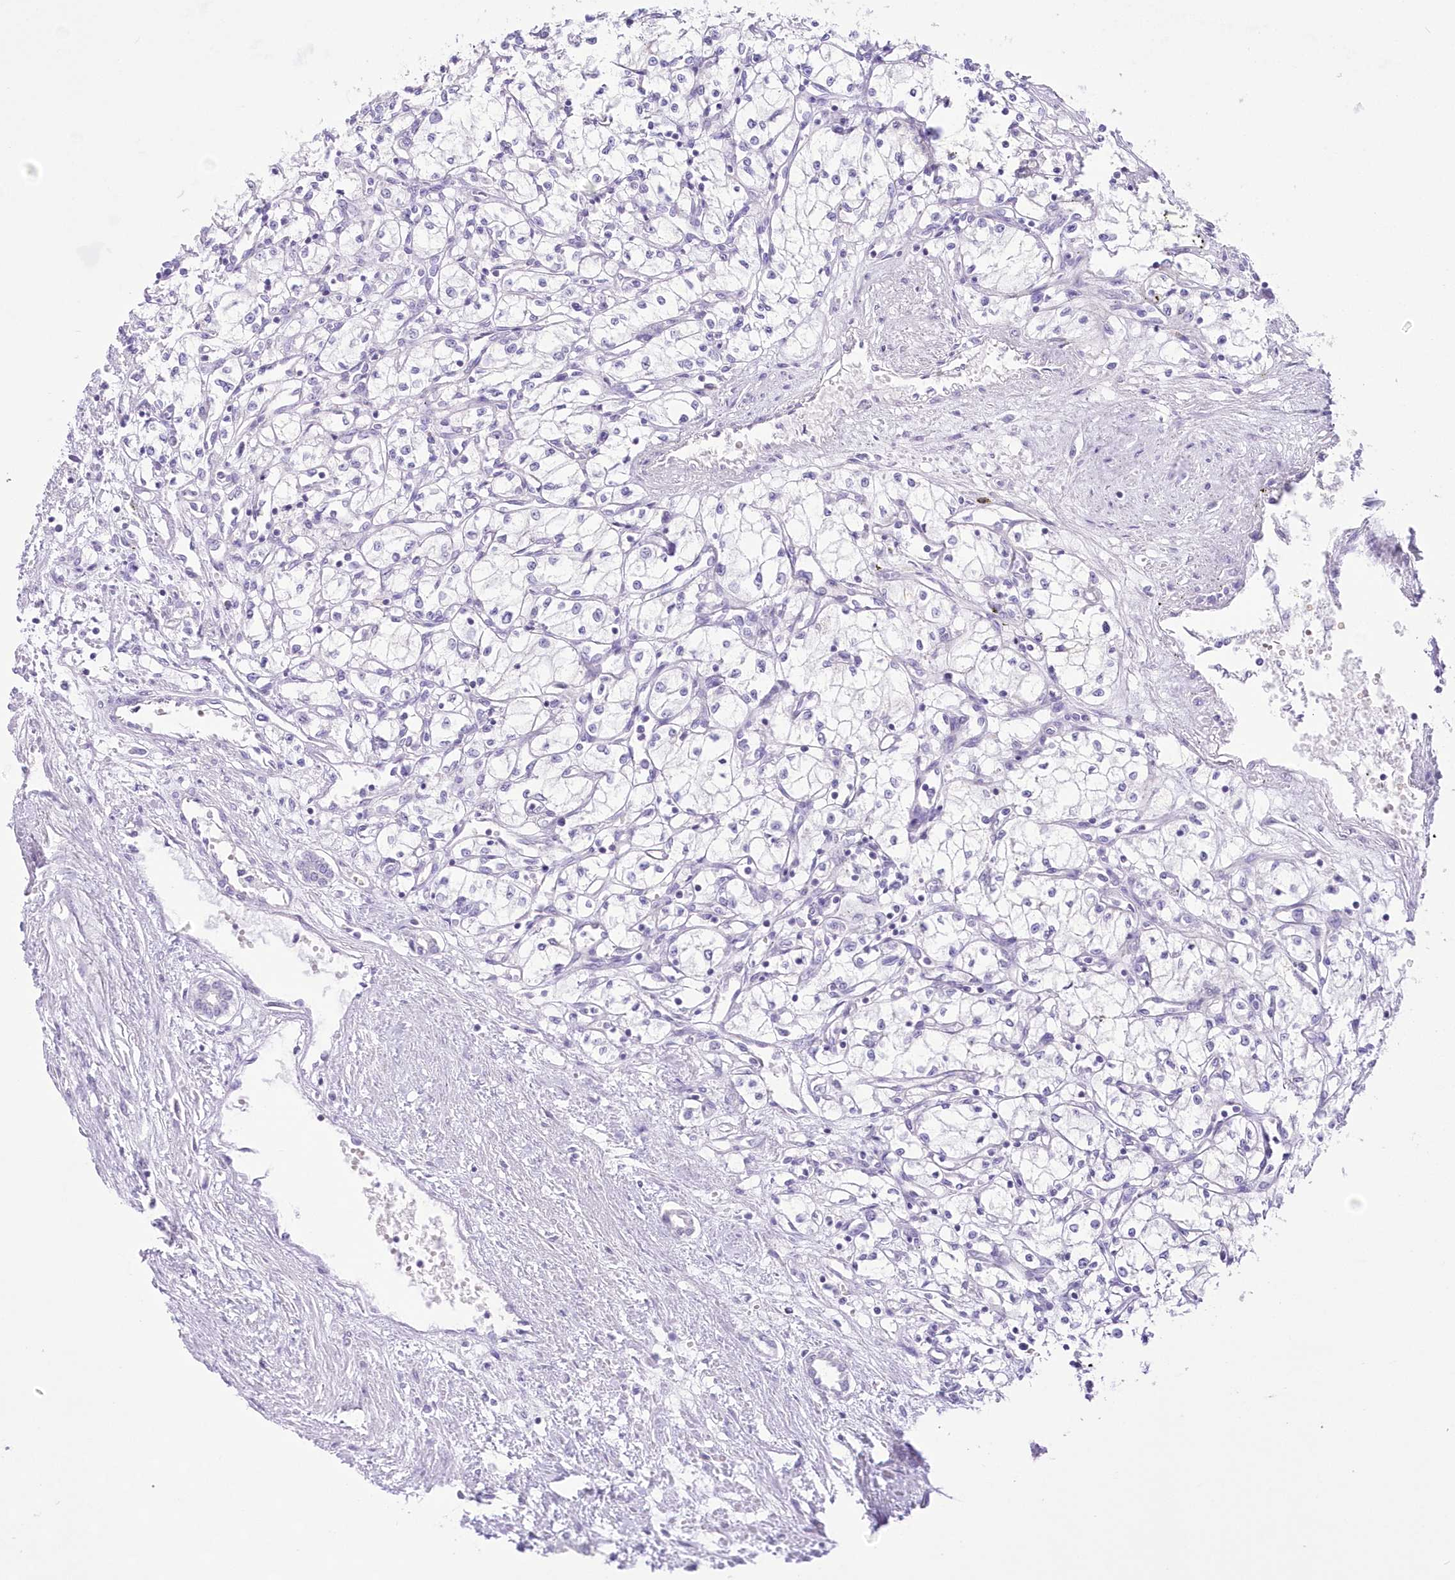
{"staining": {"intensity": "negative", "quantity": "none", "location": "none"}, "tissue": "renal cancer", "cell_type": "Tumor cells", "image_type": "cancer", "snomed": [{"axis": "morphology", "description": "Adenocarcinoma, NOS"}, {"axis": "topography", "description": "Kidney"}], "caption": "High power microscopy micrograph of an immunohistochemistry image of renal cancer (adenocarcinoma), revealing no significant positivity in tumor cells. (Stains: DAB immunohistochemistry with hematoxylin counter stain, Microscopy: brightfield microscopy at high magnification).", "gene": "UBA6", "patient": {"sex": "male", "age": 59}}